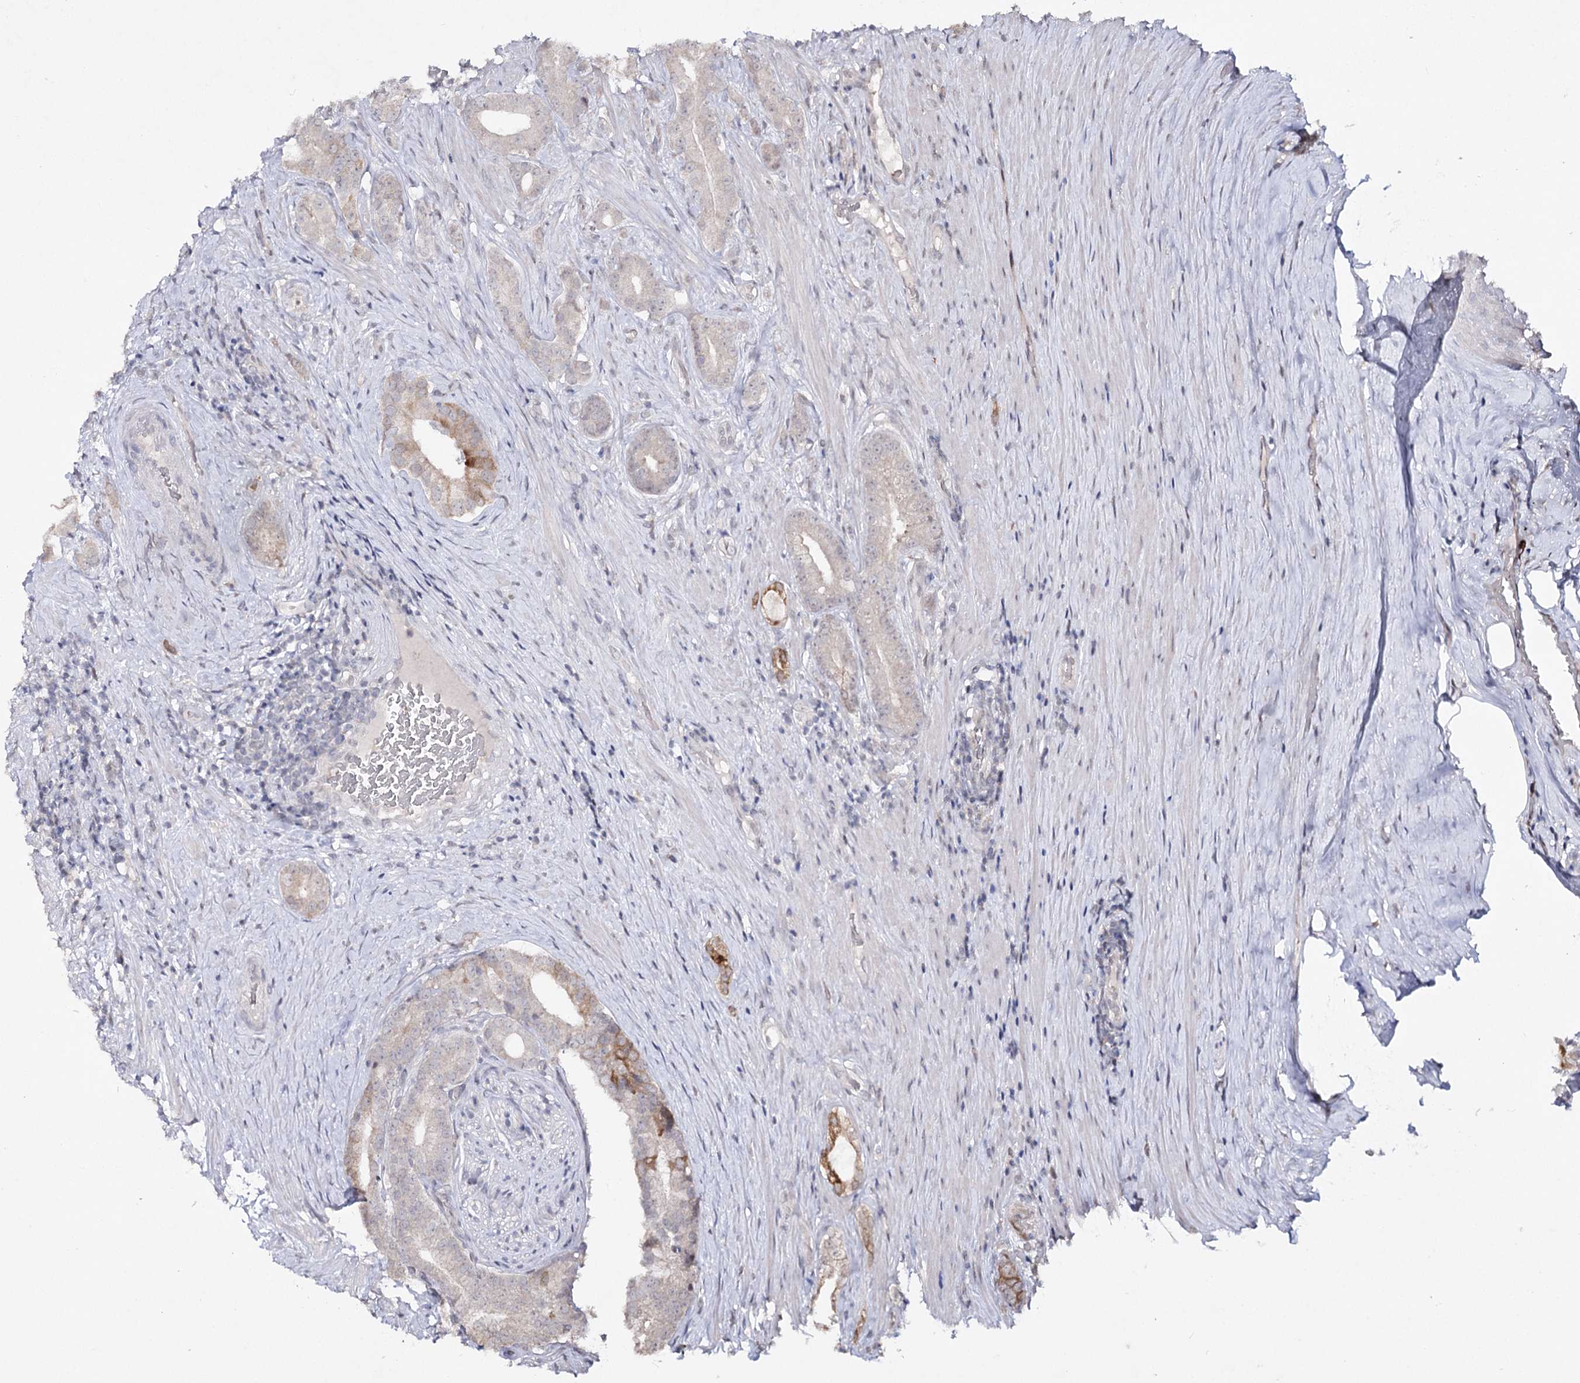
{"staining": {"intensity": "moderate", "quantity": "<25%", "location": "cytoplasmic/membranous"}, "tissue": "prostate cancer", "cell_type": "Tumor cells", "image_type": "cancer", "snomed": [{"axis": "morphology", "description": "Adenocarcinoma, Low grade"}, {"axis": "topography", "description": "Prostate"}], "caption": "A micrograph showing moderate cytoplasmic/membranous expression in about <25% of tumor cells in prostate cancer (low-grade adenocarcinoma), as visualized by brown immunohistochemical staining.", "gene": "HSD11B2", "patient": {"sex": "male", "age": 71}}